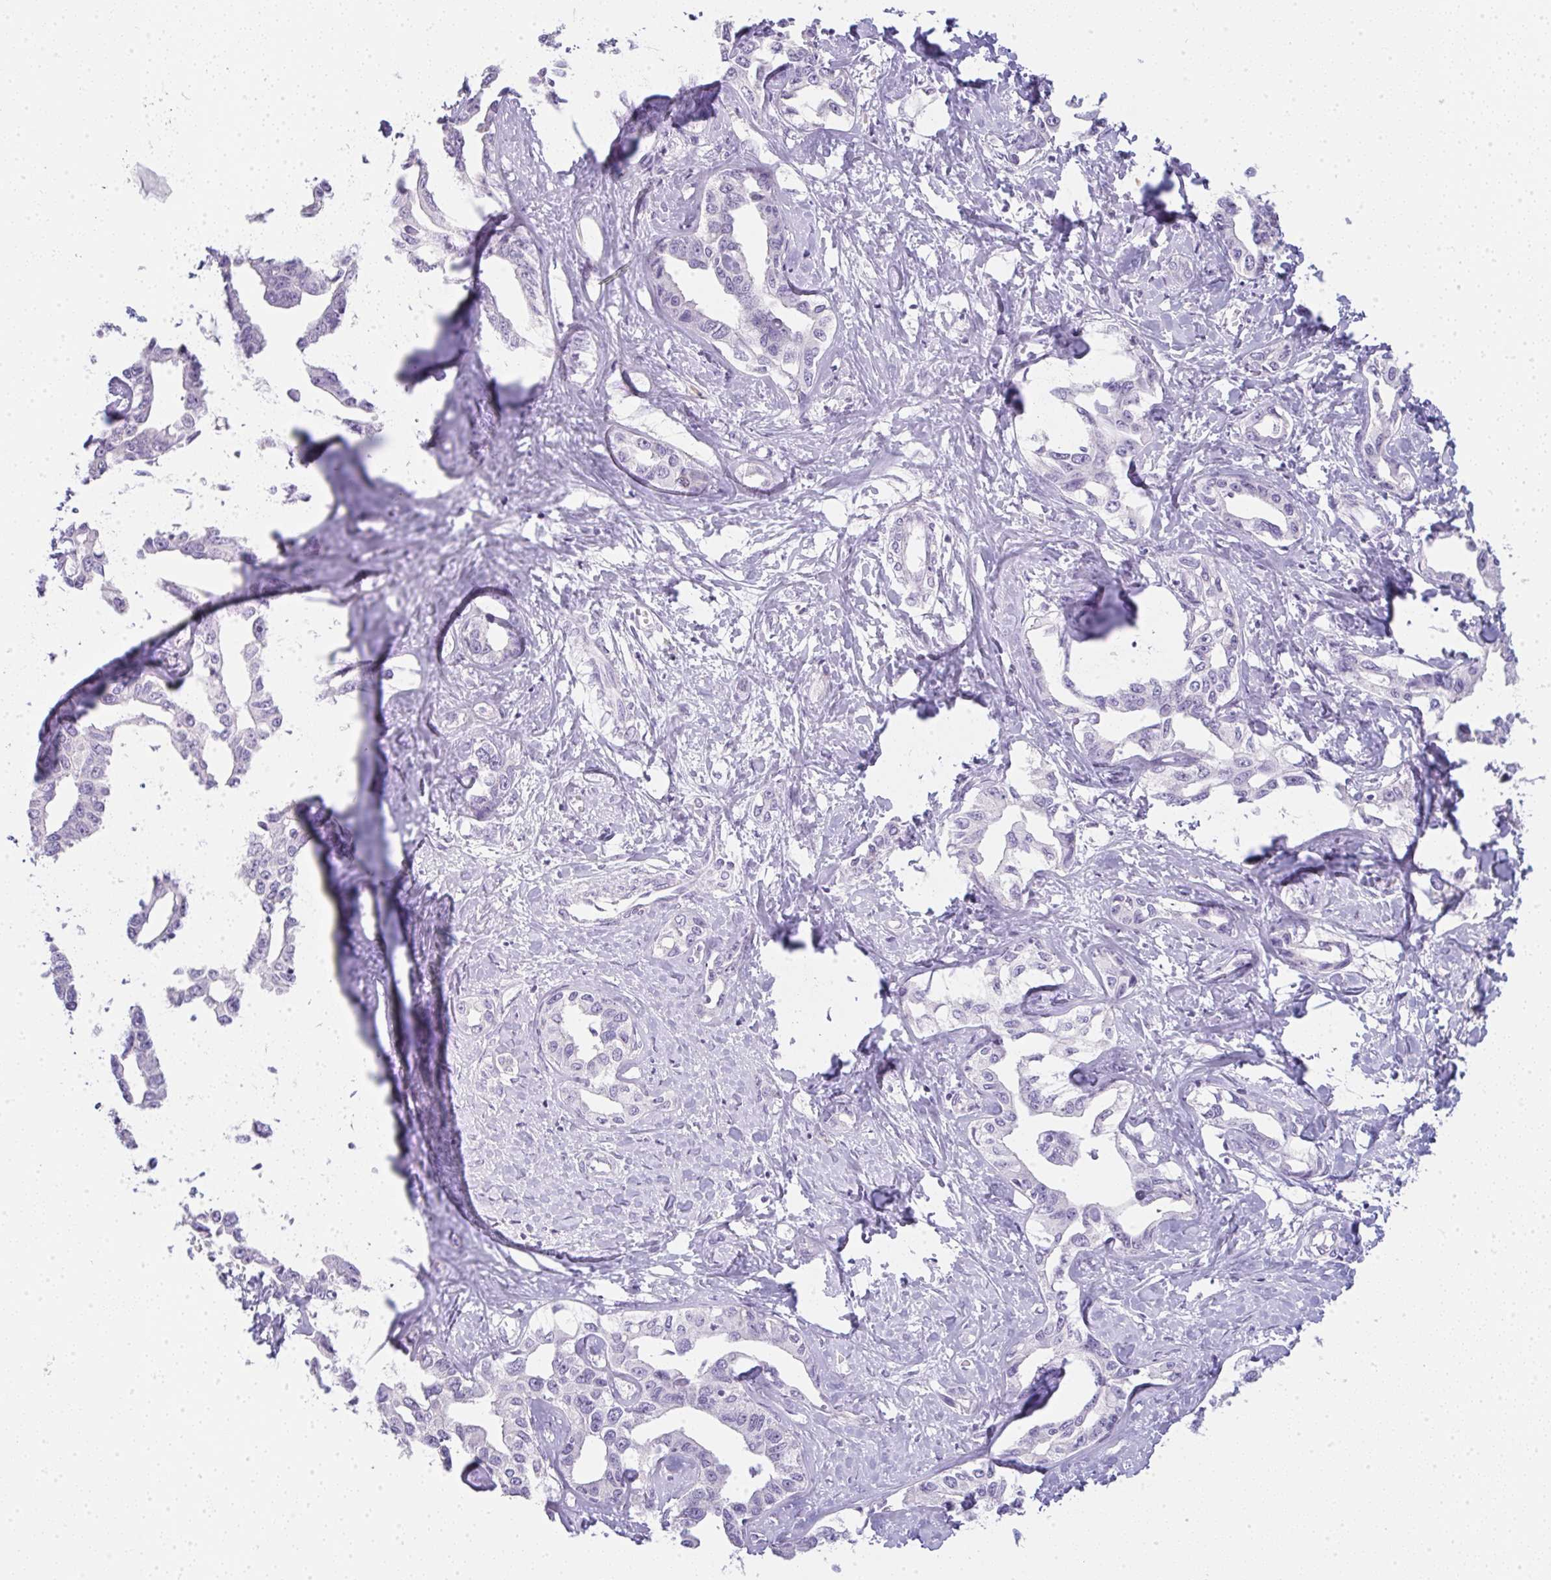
{"staining": {"intensity": "negative", "quantity": "none", "location": "none"}, "tissue": "liver cancer", "cell_type": "Tumor cells", "image_type": "cancer", "snomed": [{"axis": "morphology", "description": "Cholangiocarcinoma"}, {"axis": "topography", "description": "Liver"}], "caption": "There is no significant positivity in tumor cells of liver cancer (cholangiocarcinoma). (Stains: DAB (3,3'-diaminobenzidine) immunohistochemistry with hematoxylin counter stain, Microscopy: brightfield microscopy at high magnification).", "gene": "LPAR4", "patient": {"sex": "male", "age": 59}}